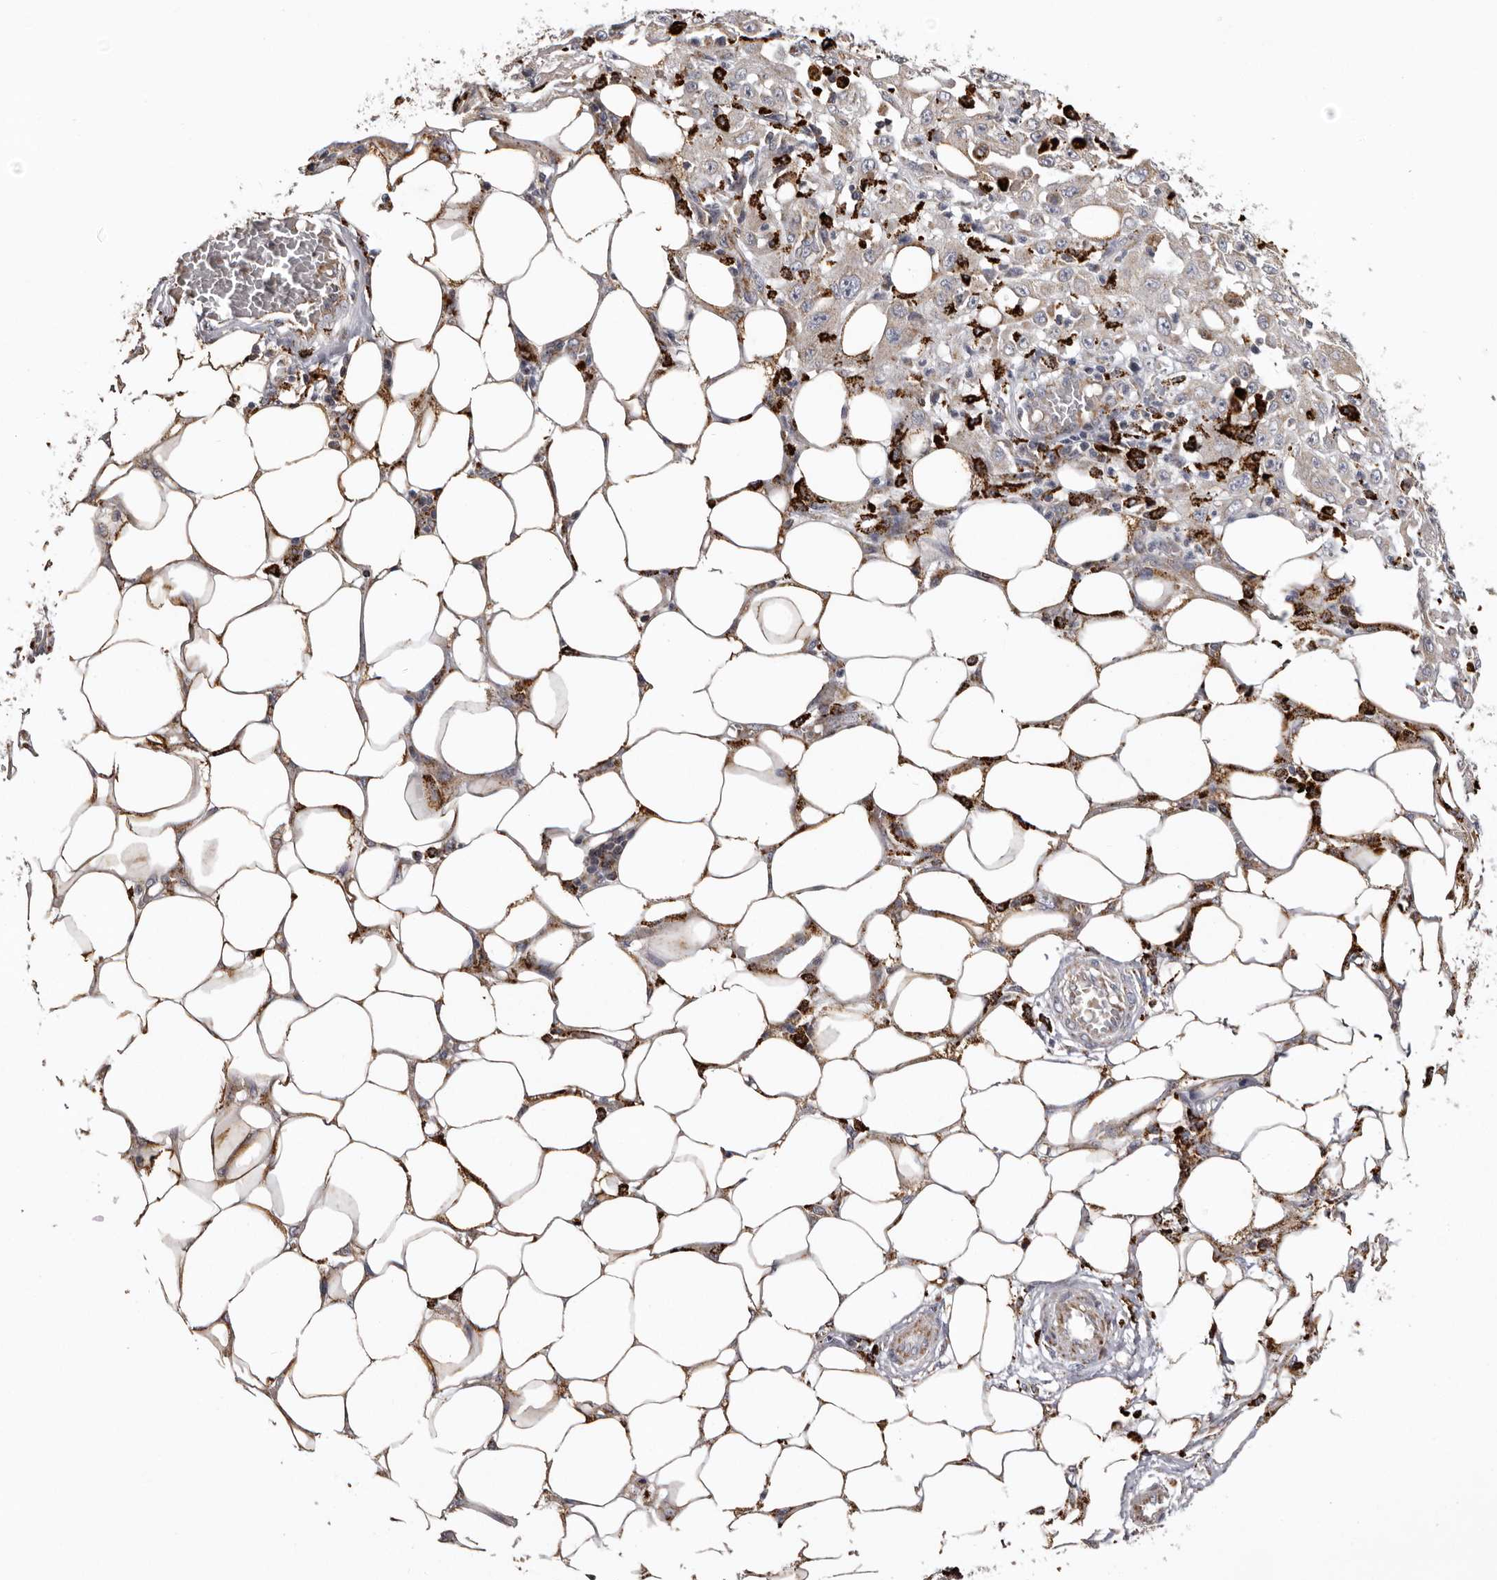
{"staining": {"intensity": "negative", "quantity": "none", "location": "none"}, "tissue": "skin cancer", "cell_type": "Tumor cells", "image_type": "cancer", "snomed": [{"axis": "morphology", "description": "Squamous cell carcinoma, NOS"}, {"axis": "morphology", "description": "Squamous cell carcinoma, metastatic, NOS"}, {"axis": "topography", "description": "Skin"}, {"axis": "topography", "description": "Lymph node"}], "caption": "This is an immunohistochemistry histopathology image of human skin cancer (metastatic squamous cell carcinoma). There is no expression in tumor cells.", "gene": "MECR", "patient": {"sex": "male", "age": 75}}